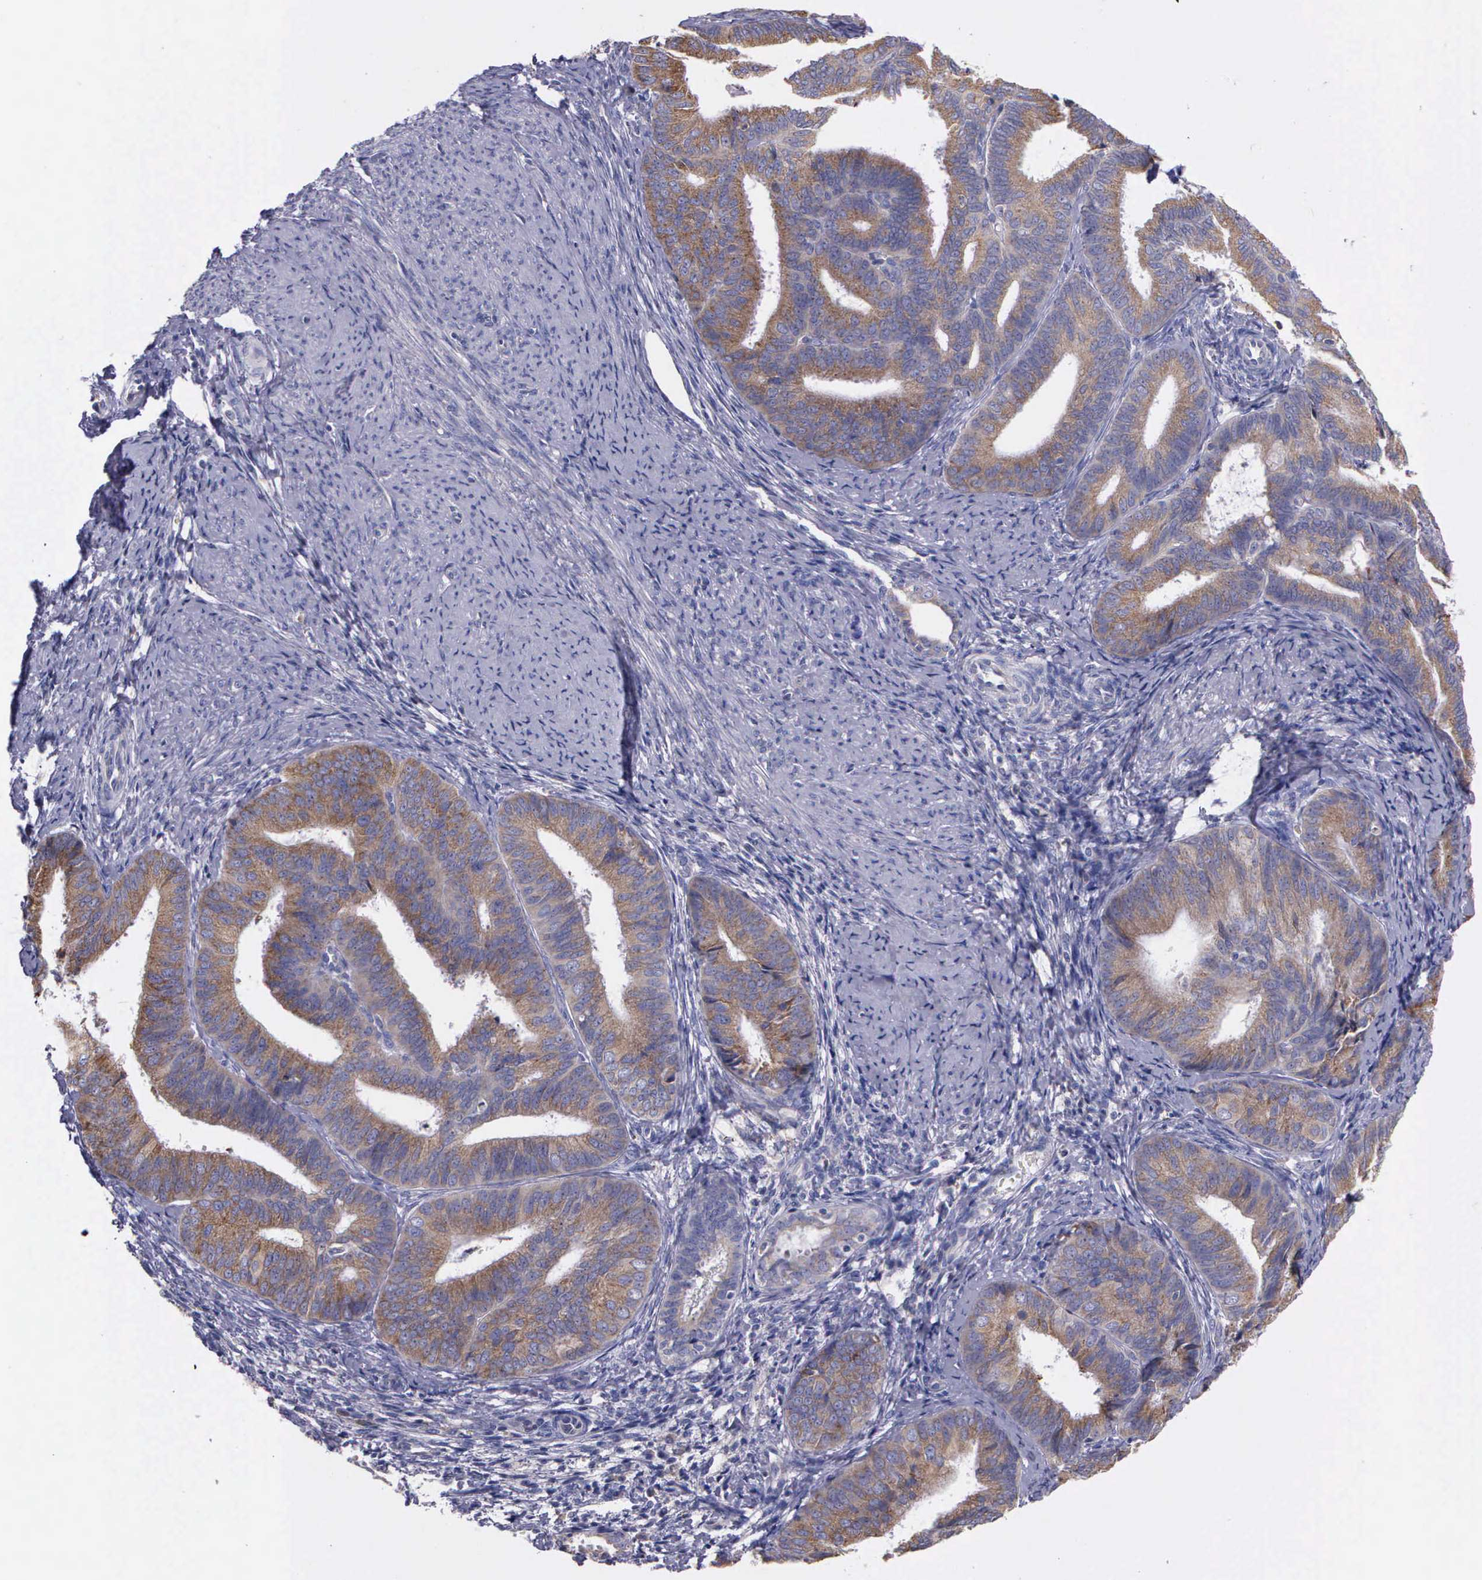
{"staining": {"intensity": "weak", "quantity": ">75%", "location": "cytoplasmic/membranous"}, "tissue": "endometrial cancer", "cell_type": "Tumor cells", "image_type": "cancer", "snomed": [{"axis": "morphology", "description": "Adenocarcinoma, NOS"}, {"axis": "topography", "description": "Endometrium"}], "caption": "Human endometrial cancer (adenocarcinoma) stained for a protein (brown) shows weak cytoplasmic/membranous positive staining in about >75% of tumor cells.", "gene": "MIA2", "patient": {"sex": "female", "age": 63}}